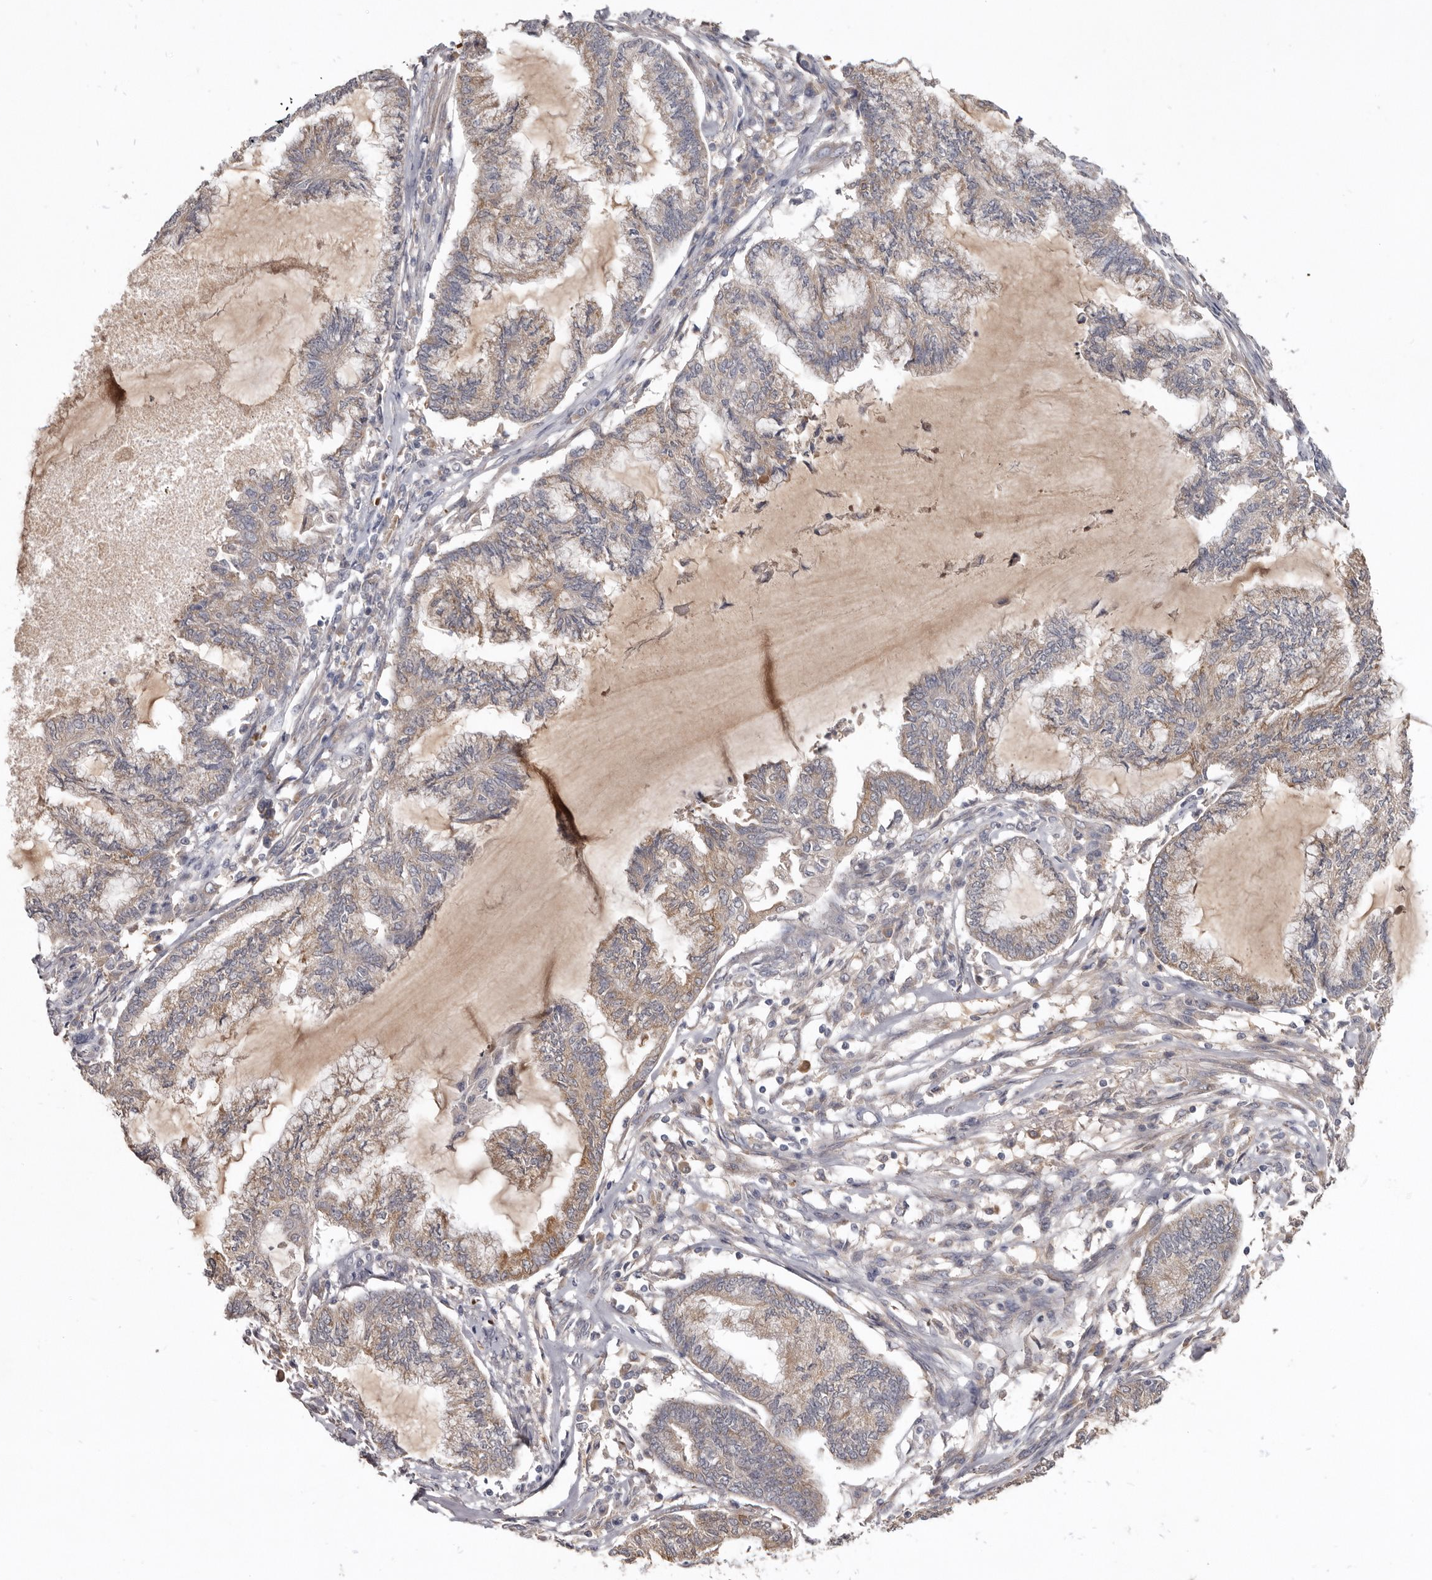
{"staining": {"intensity": "weak", "quantity": ">75%", "location": "cytoplasmic/membranous"}, "tissue": "endometrial cancer", "cell_type": "Tumor cells", "image_type": "cancer", "snomed": [{"axis": "morphology", "description": "Adenocarcinoma, NOS"}, {"axis": "topography", "description": "Endometrium"}], "caption": "Tumor cells reveal low levels of weak cytoplasmic/membranous expression in about >75% of cells in human endometrial cancer.", "gene": "NENF", "patient": {"sex": "female", "age": 86}}